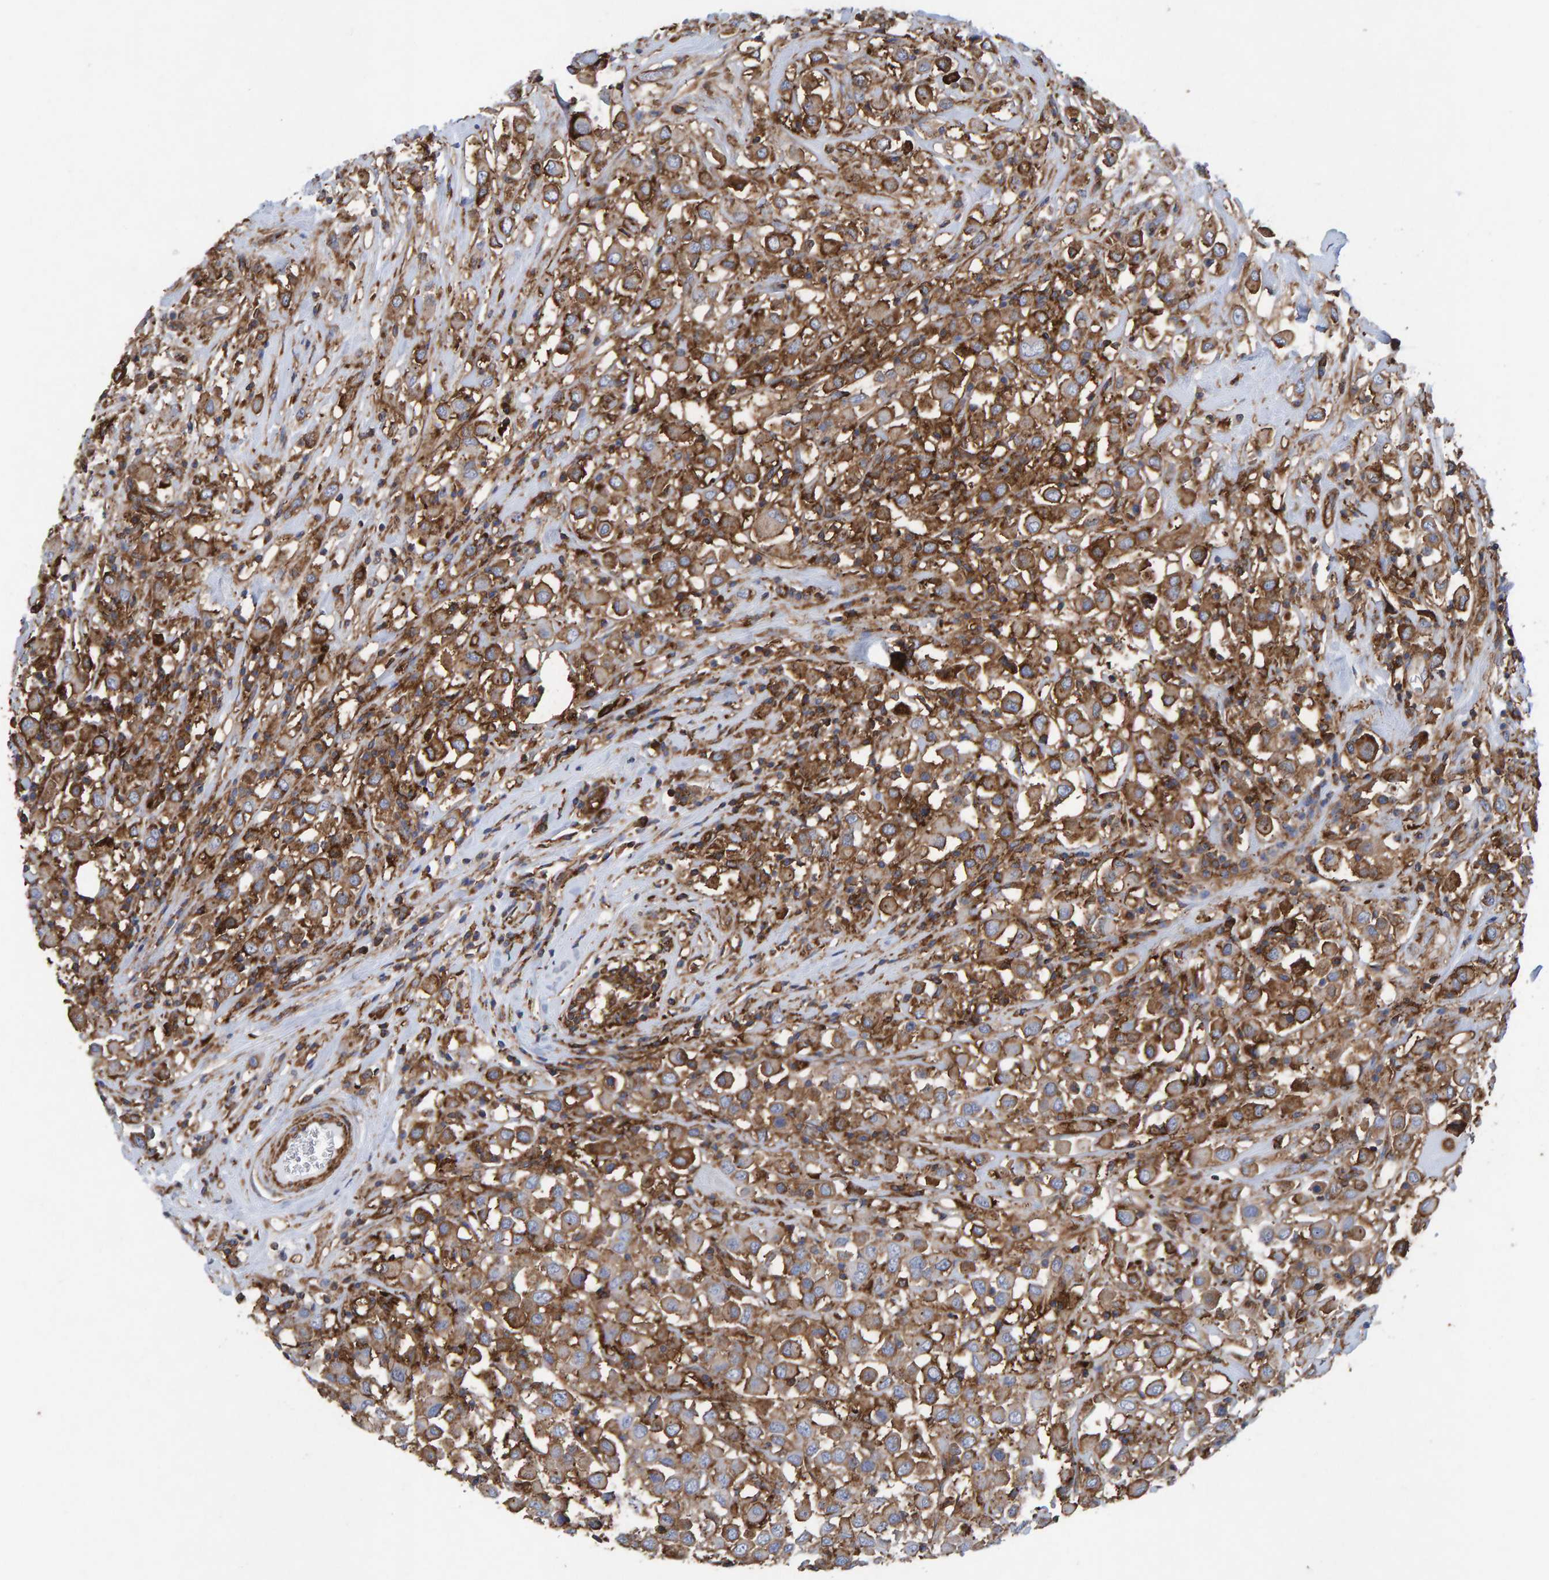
{"staining": {"intensity": "moderate", "quantity": ">75%", "location": "cytoplasmic/membranous"}, "tissue": "breast cancer", "cell_type": "Tumor cells", "image_type": "cancer", "snomed": [{"axis": "morphology", "description": "Duct carcinoma"}, {"axis": "topography", "description": "Breast"}], "caption": "High-power microscopy captured an immunohistochemistry (IHC) micrograph of breast cancer, revealing moderate cytoplasmic/membranous expression in about >75% of tumor cells.", "gene": "MVP", "patient": {"sex": "female", "age": 61}}